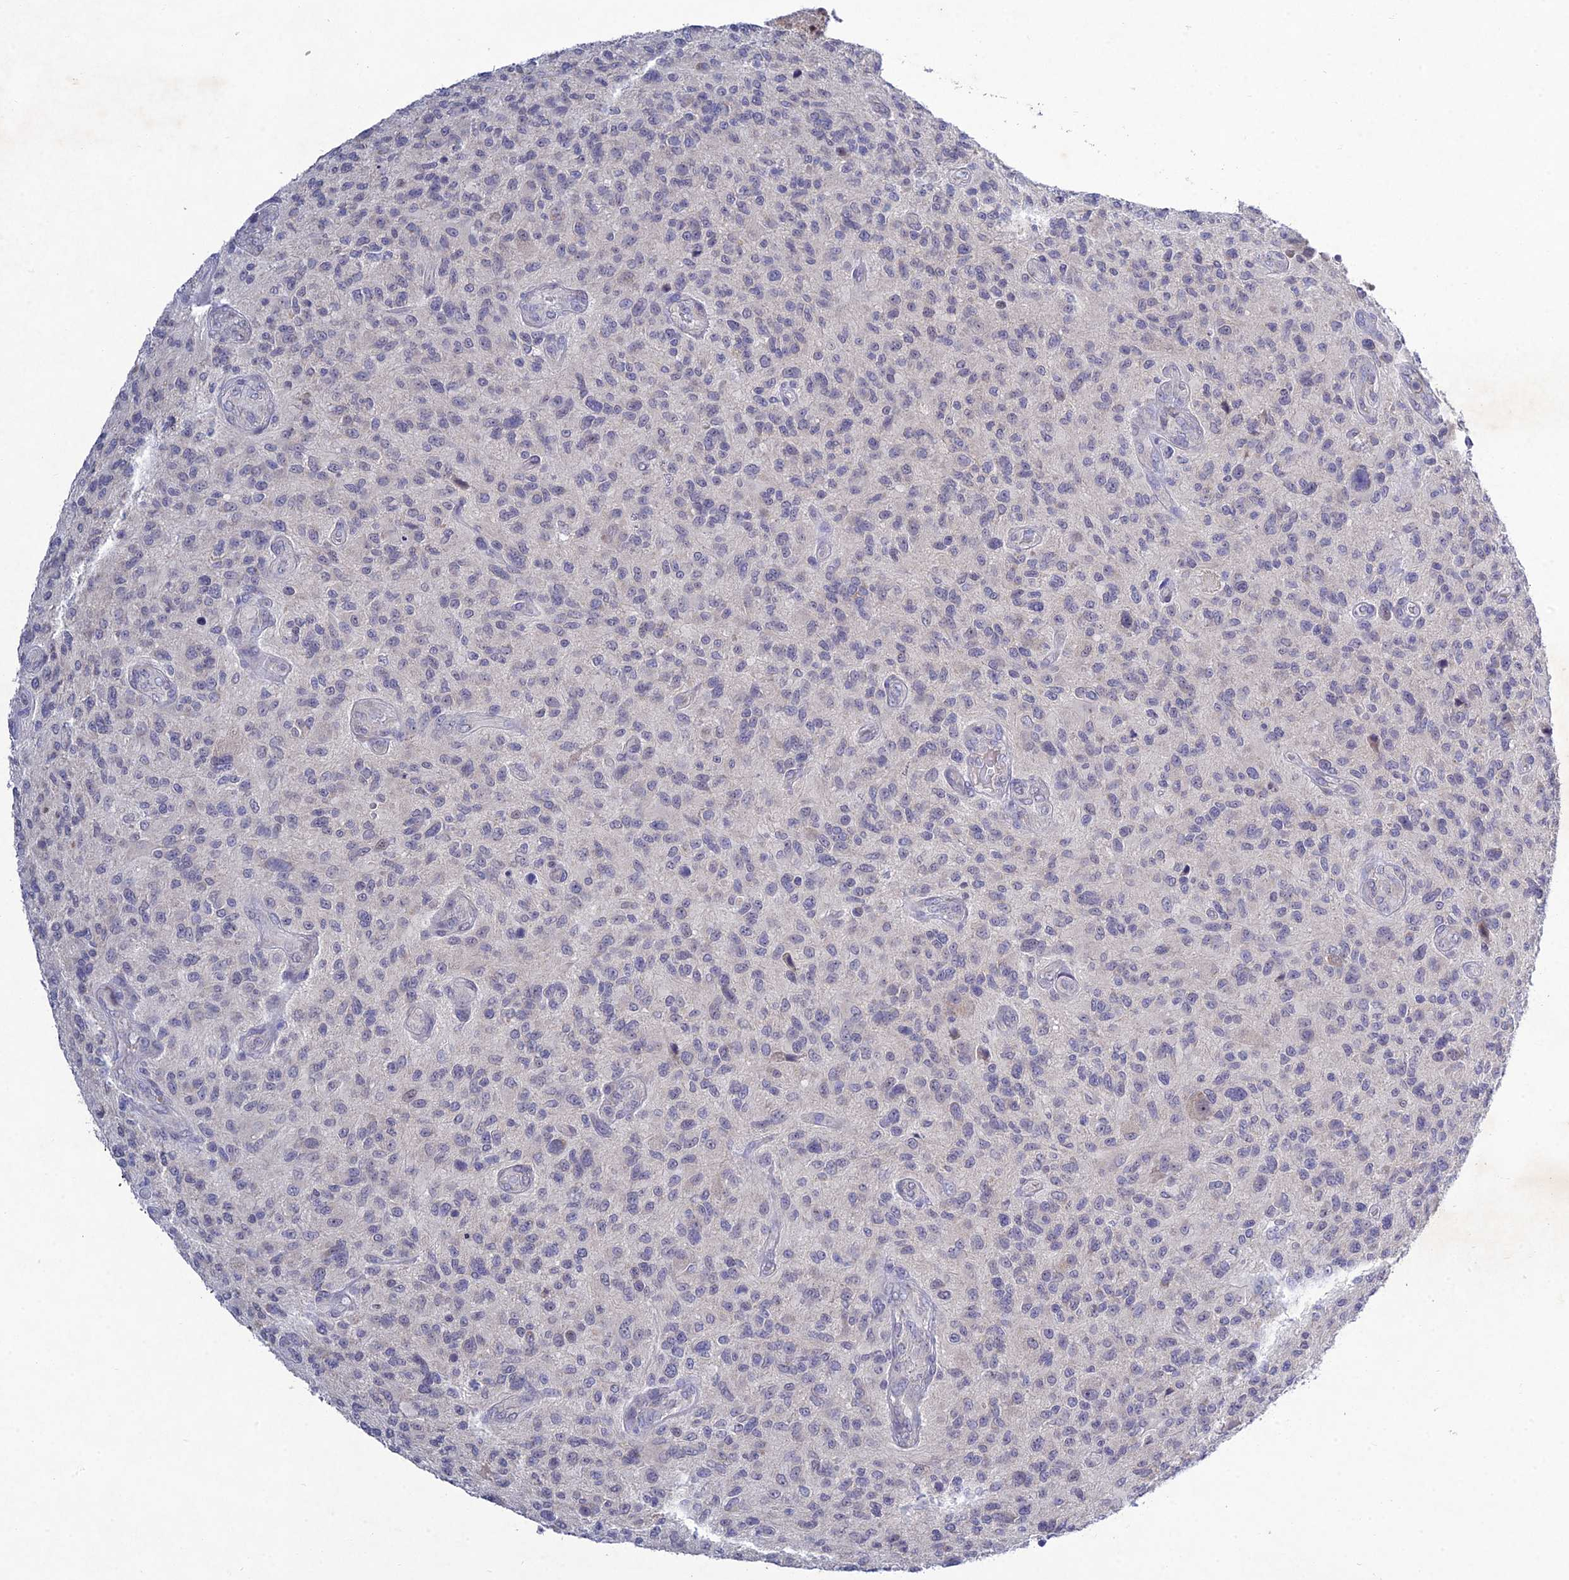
{"staining": {"intensity": "negative", "quantity": "none", "location": "none"}, "tissue": "glioma", "cell_type": "Tumor cells", "image_type": "cancer", "snomed": [{"axis": "morphology", "description": "Glioma, malignant, High grade"}, {"axis": "topography", "description": "Brain"}], "caption": "High magnification brightfield microscopy of malignant high-grade glioma stained with DAB (brown) and counterstained with hematoxylin (blue): tumor cells show no significant staining.", "gene": "CHST5", "patient": {"sex": "male", "age": 47}}